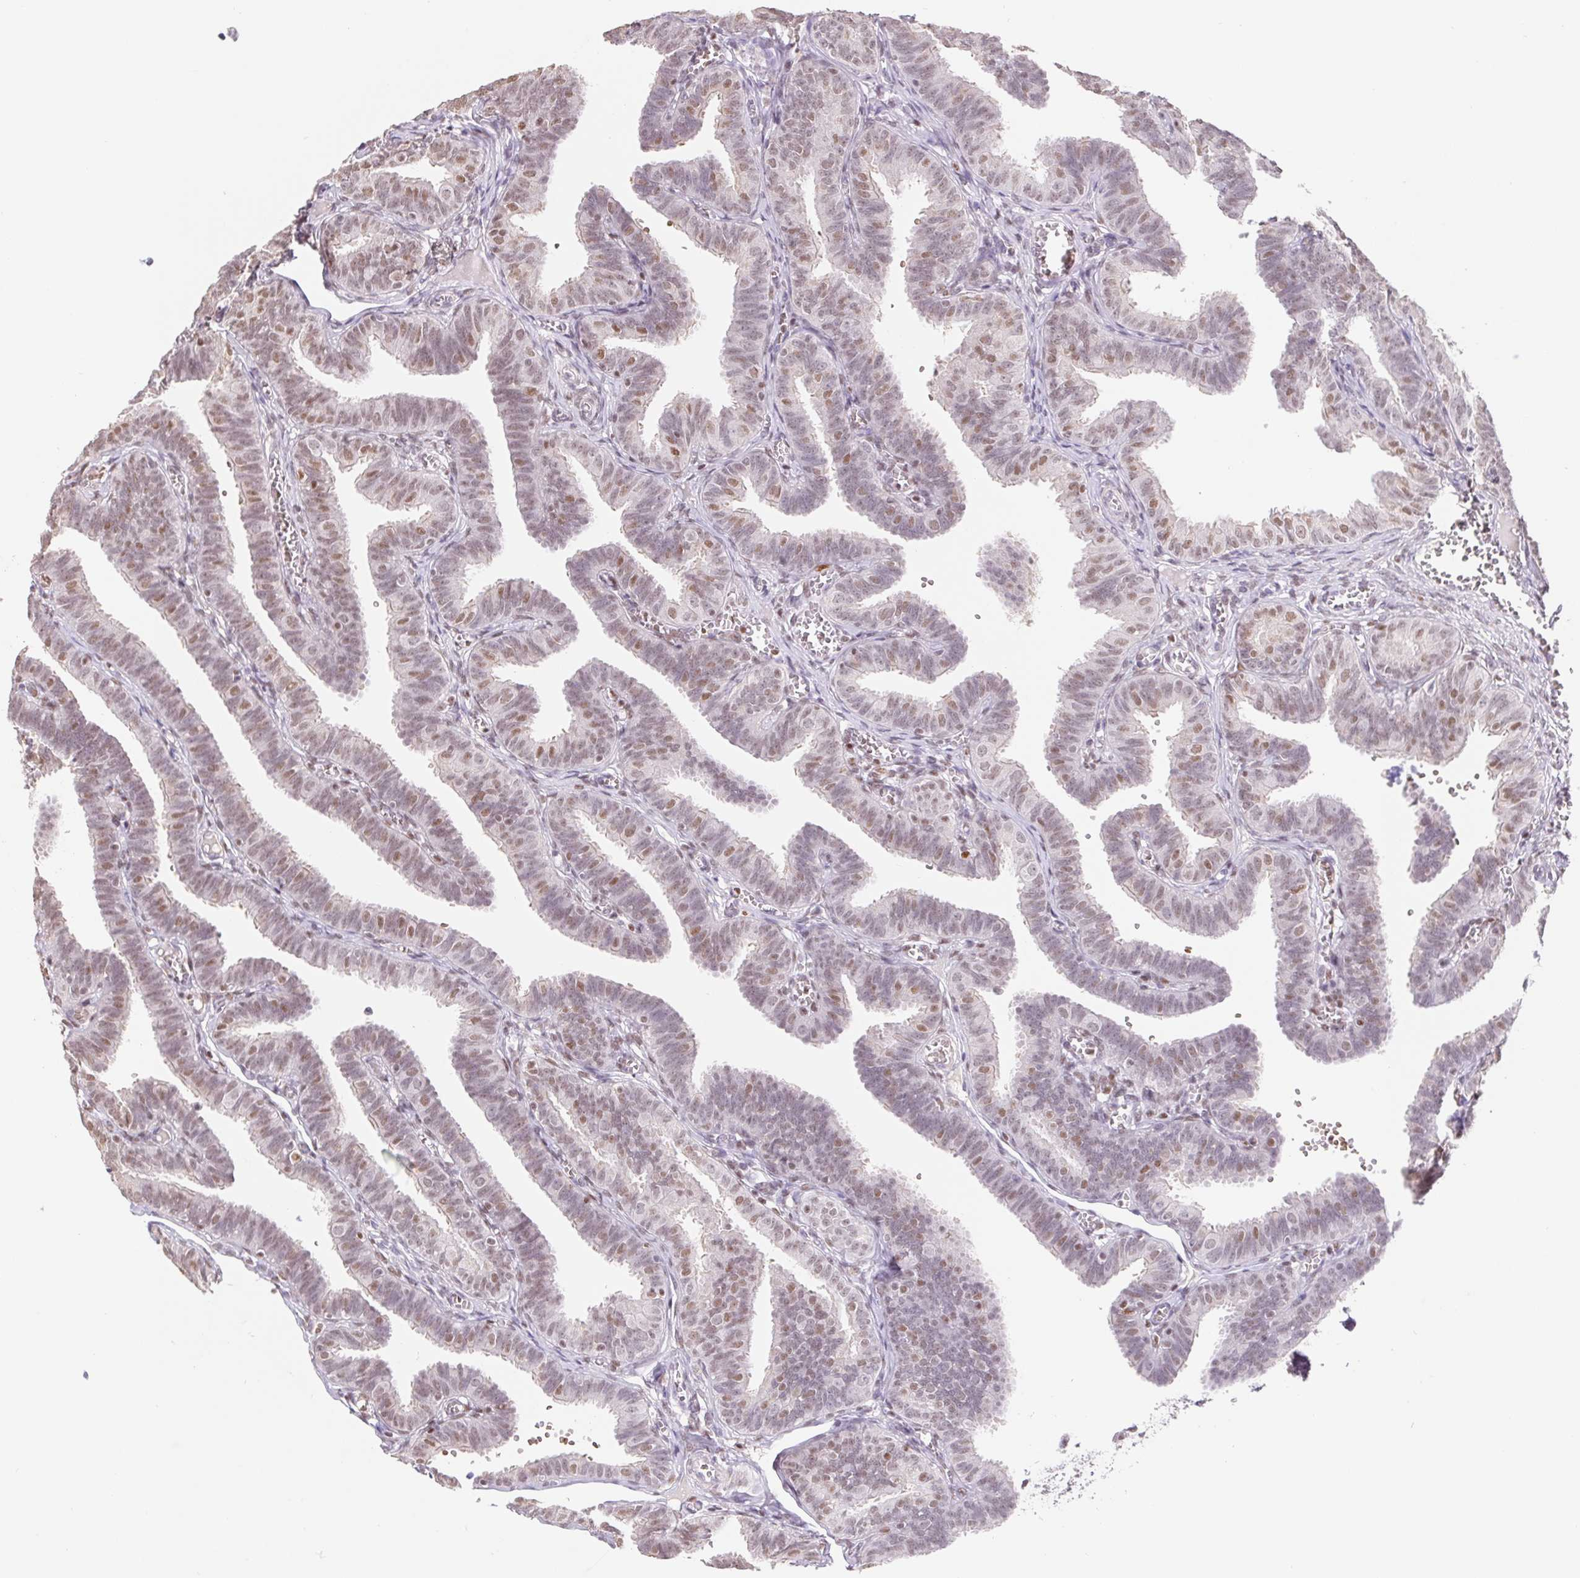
{"staining": {"intensity": "weak", "quantity": ">75%", "location": "nuclear"}, "tissue": "fallopian tube", "cell_type": "Glandular cells", "image_type": "normal", "snomed": [{"axis": "morphology", "description": "Normal tissue, NOS"}, {"axis": "topography", "description": "Fallopian tube"}], "caption": "This image displays immunohistochemistry staining of unremarkable human fallopian tube, with low weak nuclear expression in approximately >75% of glandular cells.", "gene": "TRERF1", "patient": {"sex": "female", "age": 25}}